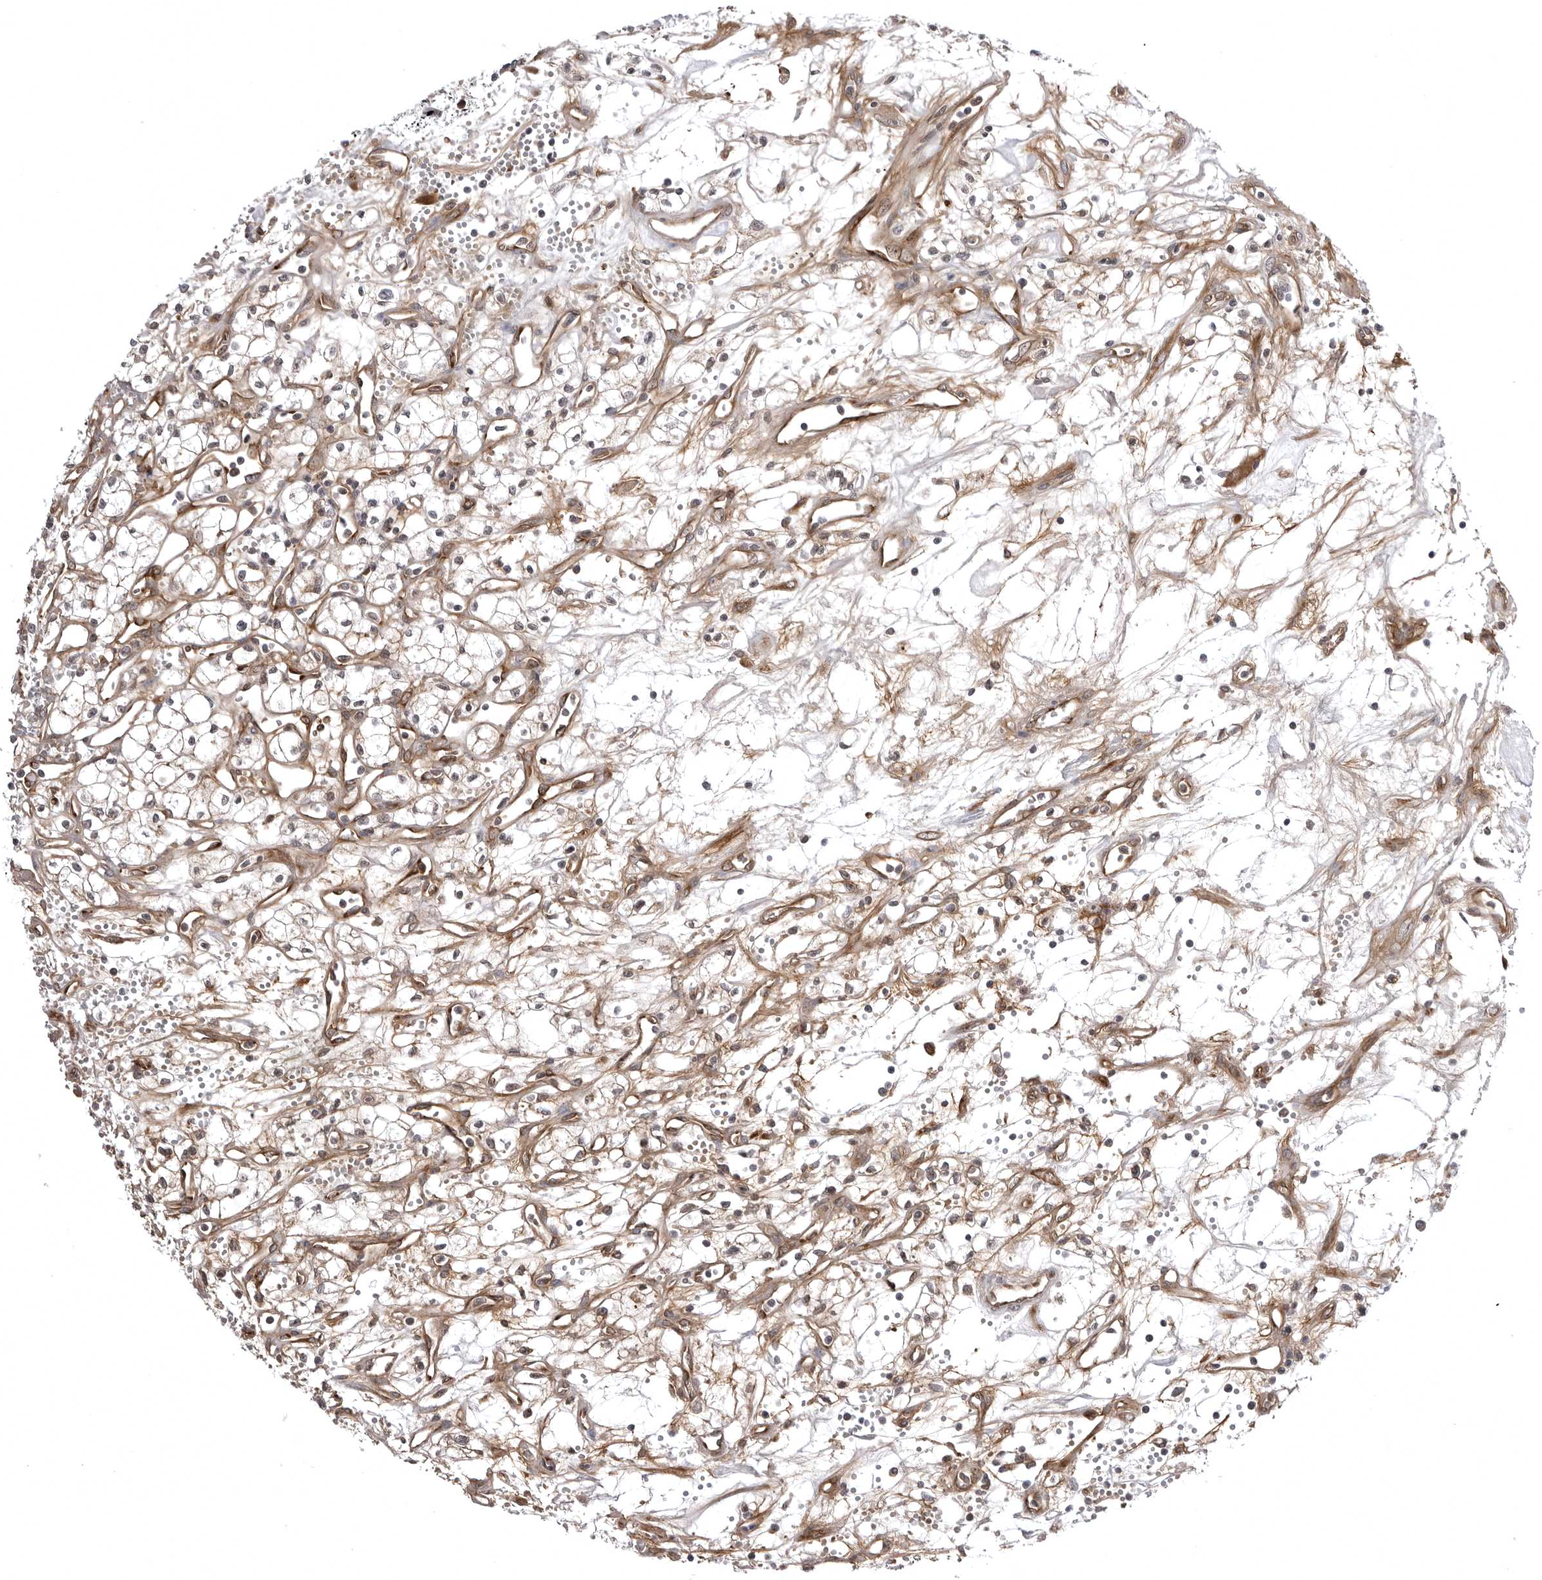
{"staining": {"intensity": "weak", "quantity": "25%-75%", "location": "cytoplasmic/membranous"}, "tissue": "renal cancer", "cell_type": "Tumor cells", "image_type": "cancer", "snomed": [{"axis": "morphology", "description": "Adenocarcinoma, NOS"}, {"axis": "topography", "description": "Kidney"}], "caption": "IHC of human adenocarcinoma (renal) shows low levels of weak cytoplasmic/membranous positivity in approximately 25%-75% of tumor cells.", "gene": "ARL5A", "patient": {"sex": "male", "age": 59}}